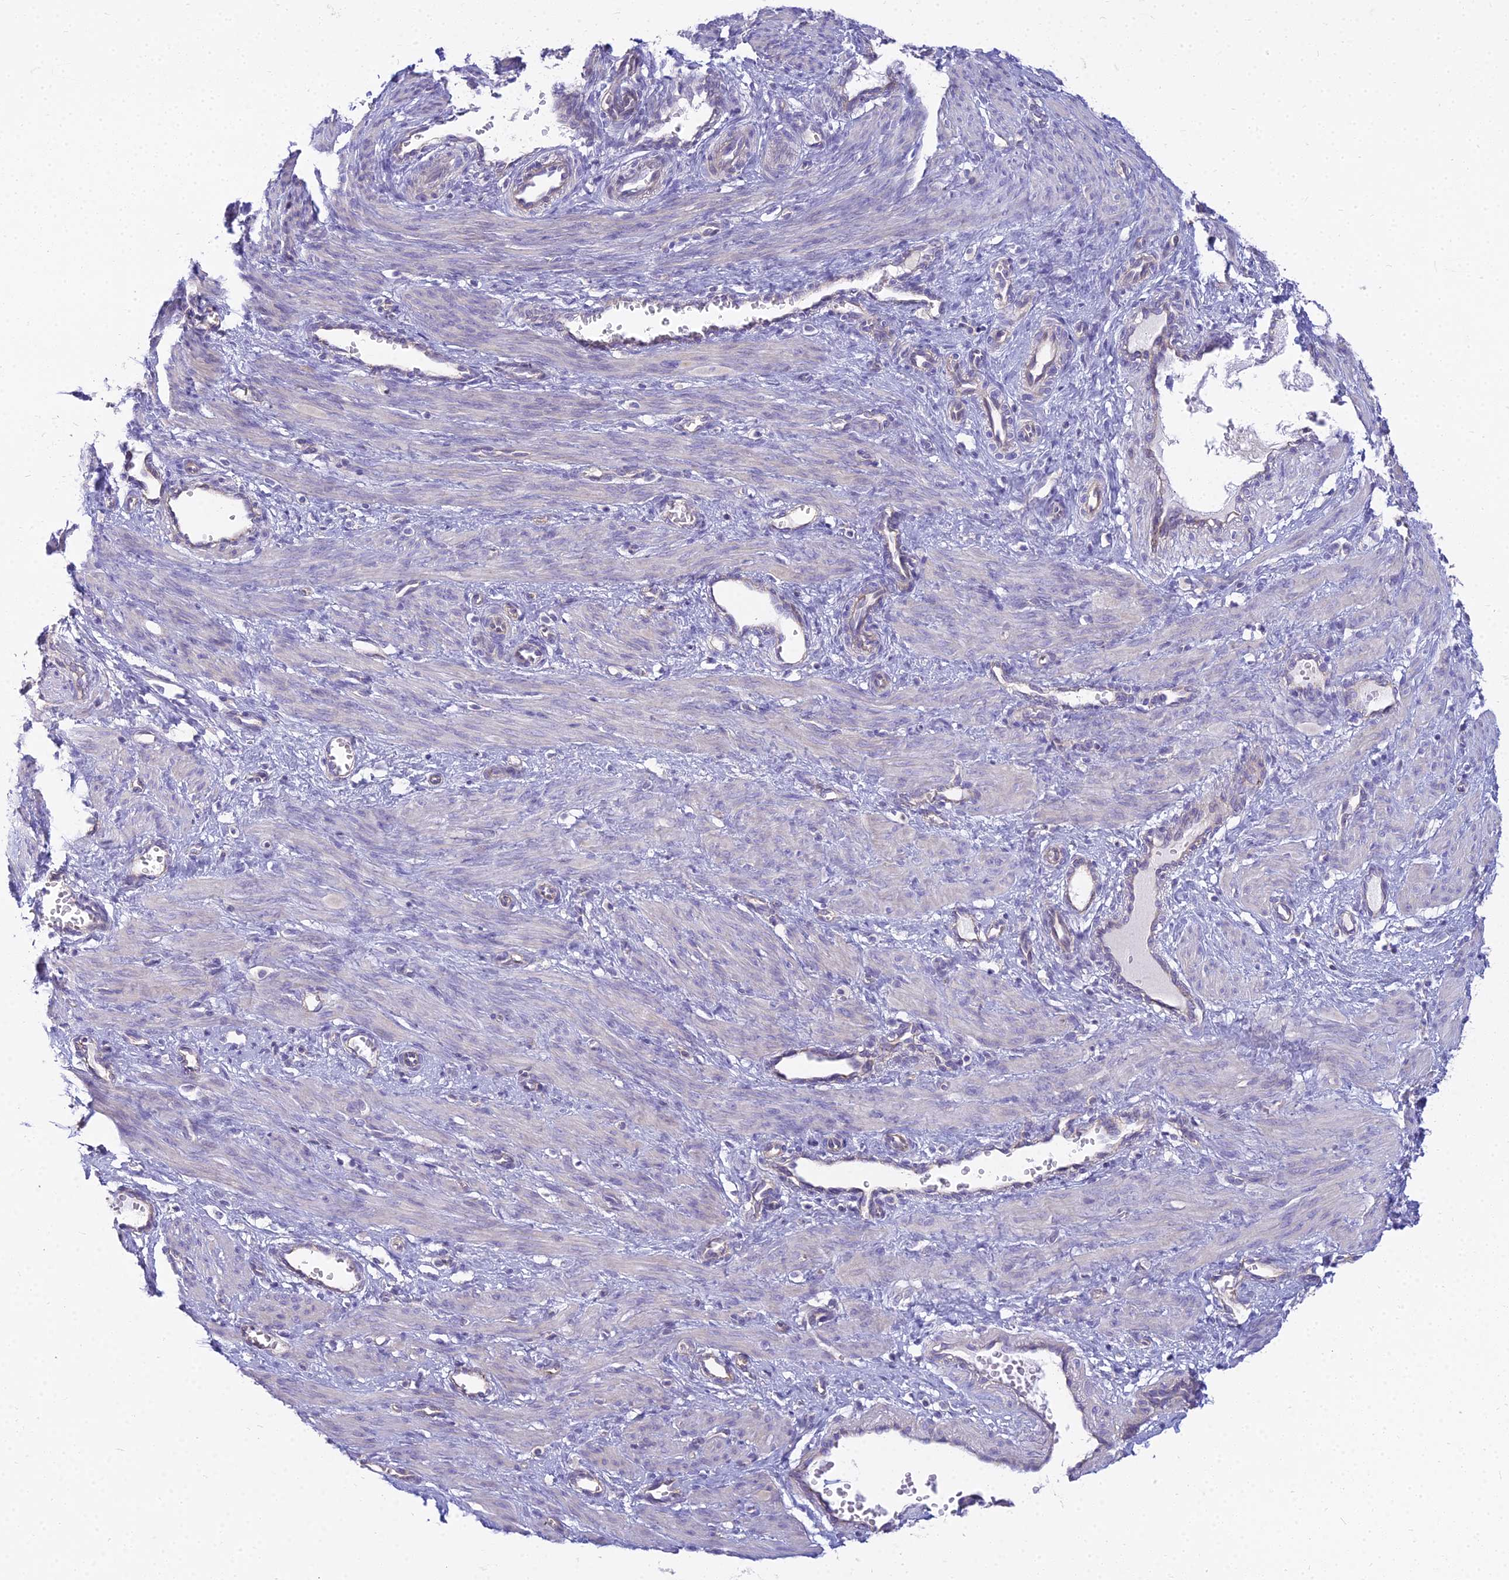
{"staining": {"intensity": "negative", "quantity": "none", "location": "none"}, "tissue": "smooth muscle", "cell_type": "Smooth muscle cells", "image_type": "normal", "snomed": [{"axis": "morphology", "description": "Normal tissue, NOS"}, {"axis": "topography", "description": "Endometrium"}], "caption": "This is an IHC image of normal smooth muscle. There is no positivity in smooth muscle cells.", "gene": "SMIM24", "patient": {"sex": "female", "age": 33}}